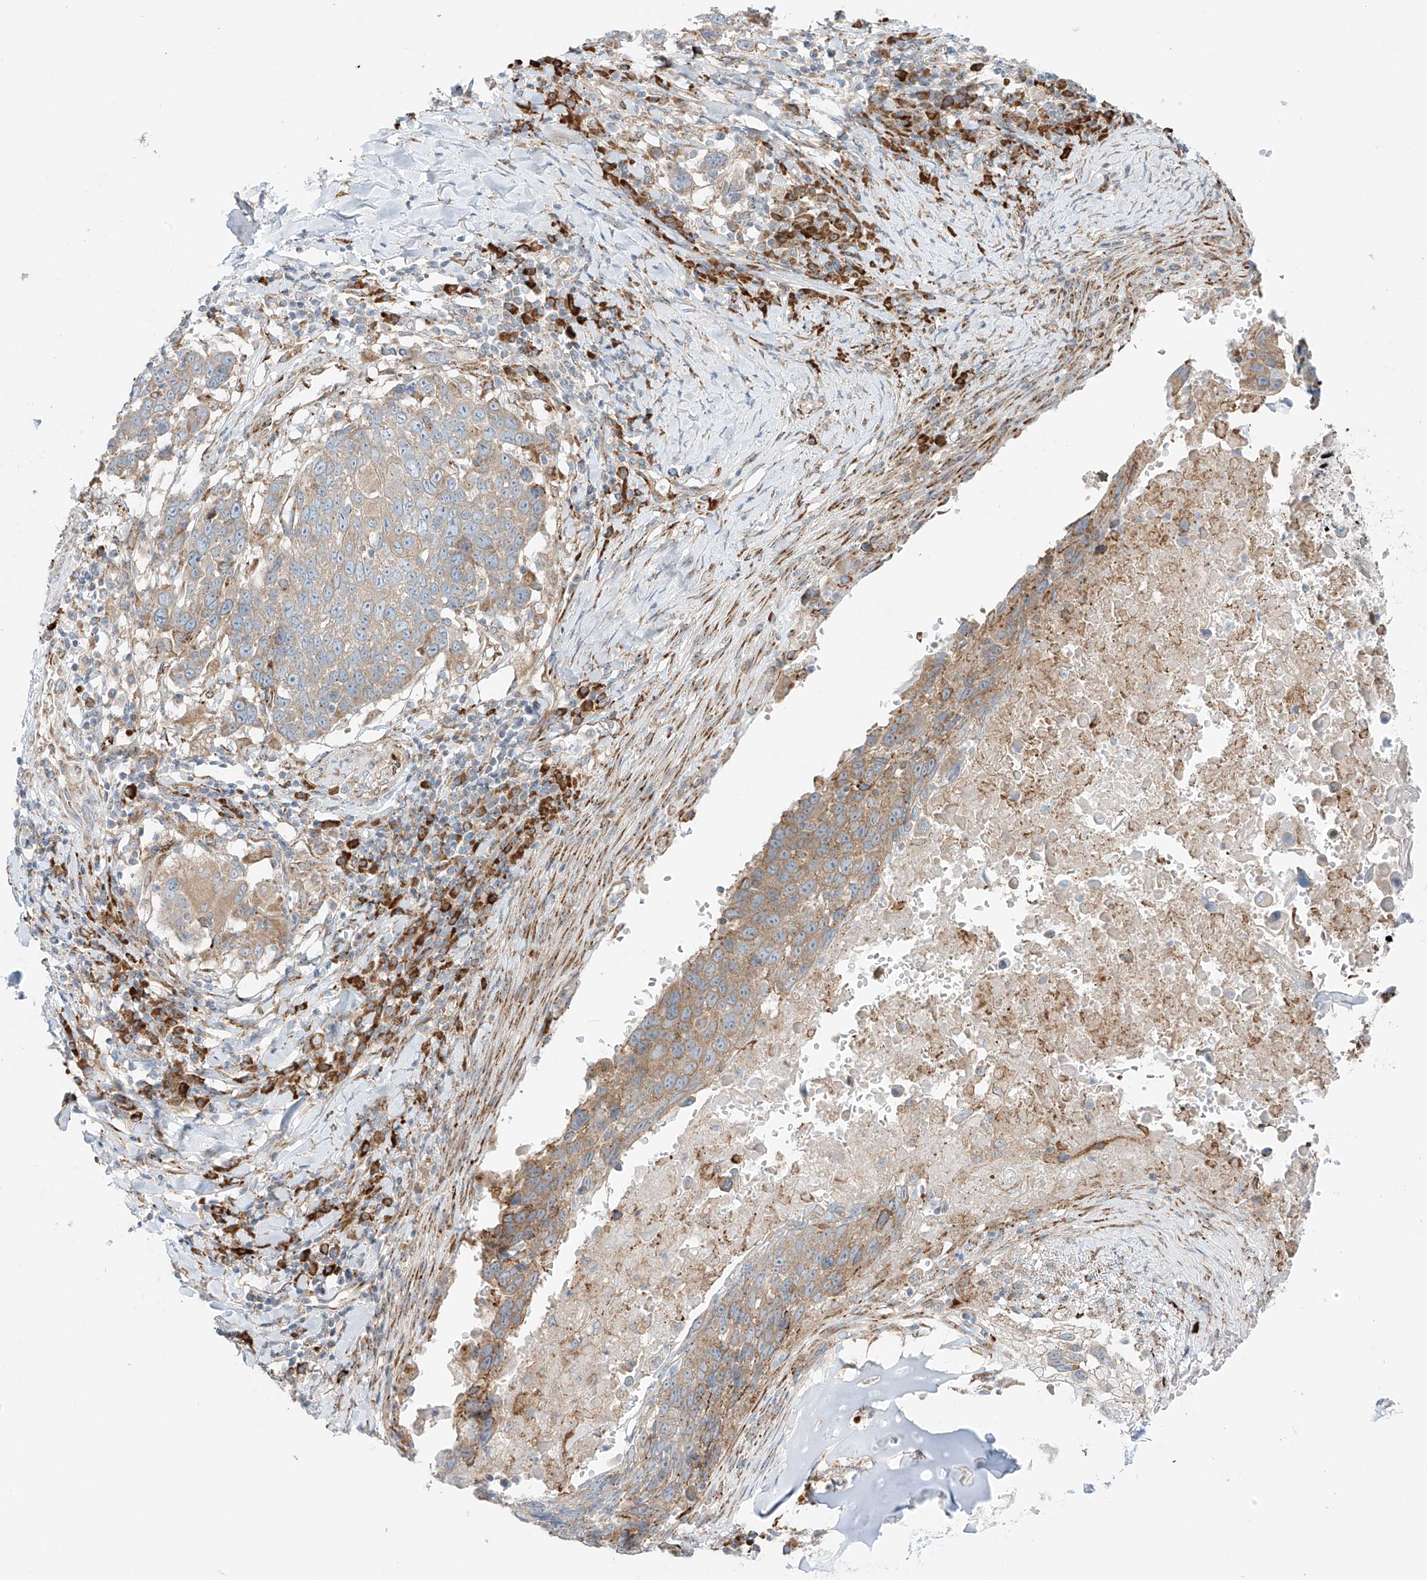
{"staining": {"intensity": "weak", "quantity": "25%-75%", "location": "cytoplasmic/membranous"}, "tissue": "lung cancer", "cell_type": "Tumor cells", "image_type": "cancer", "snomed": [{"axis": "morphology", "description": "Squamous cell carcinoma, NOS"}, {"axis": "topography", "description": "Lung"}], "caption": "A low amount of weak cytoplasmic/membranous expression is appreciated in about 25%-75% of tumor cells in squamous cell carcinoma (lung) tissue.", "gene": "EIPR1", "patient": {"sex": "male", "age": 66}}